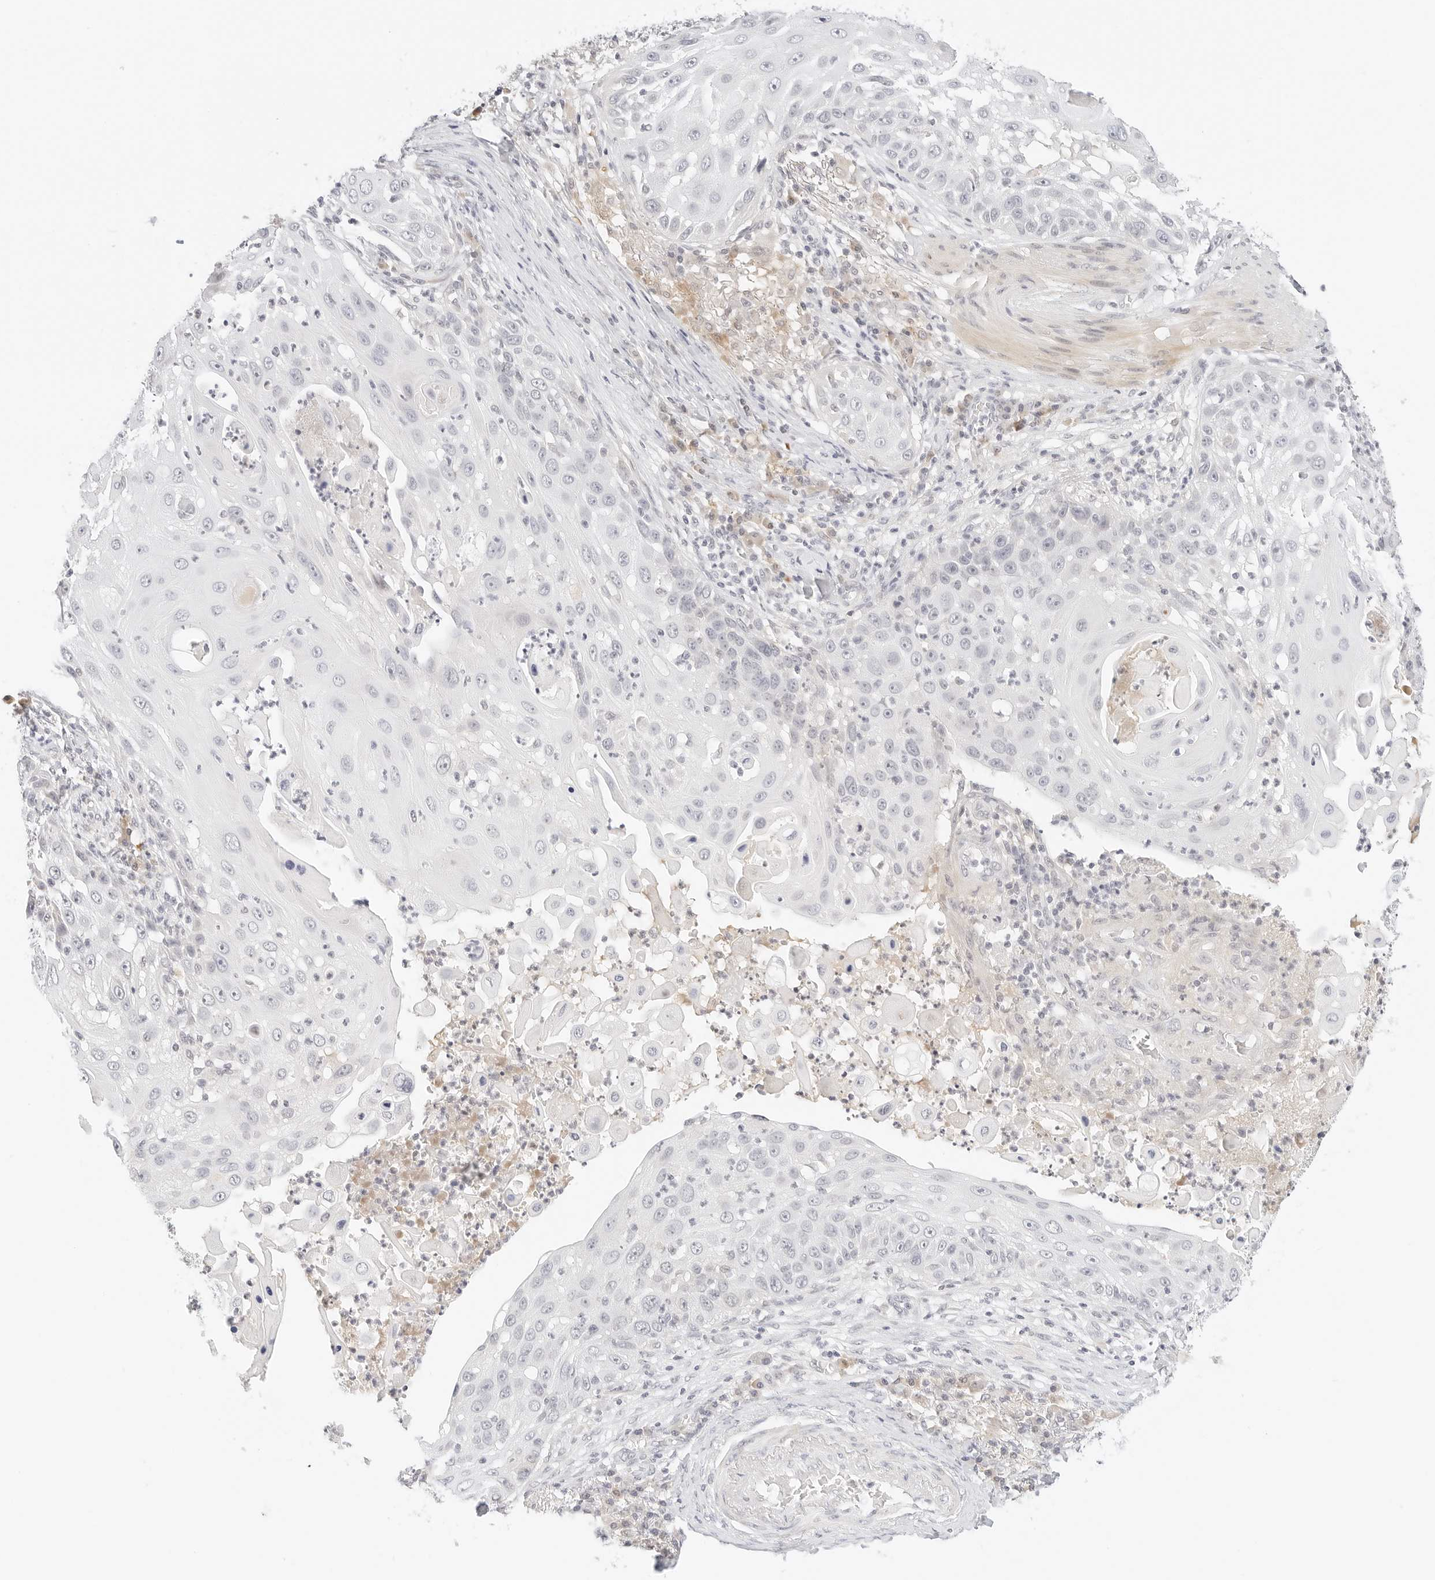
{"staining": {"intensity": "negative", "quantity": "none", "location": "none"}, "tissue": "skin cancer", "cell_type": "Tumor cells", "image_type": "cancer", "snomed": [{"axis": "morphology", "description": "Squamous cell carcinoma, NOS"}, {"axis": "topography", "description": "Skin"}], "caption": "DAB (3,3'-diaminobenzidine) immunohistochemical staining of human skin cancer (squamous cell carcinoma) exhibits no significant staining in tumor cells.", "gene": "XKR4", "patient": {"sex": "female", "age": 44}}